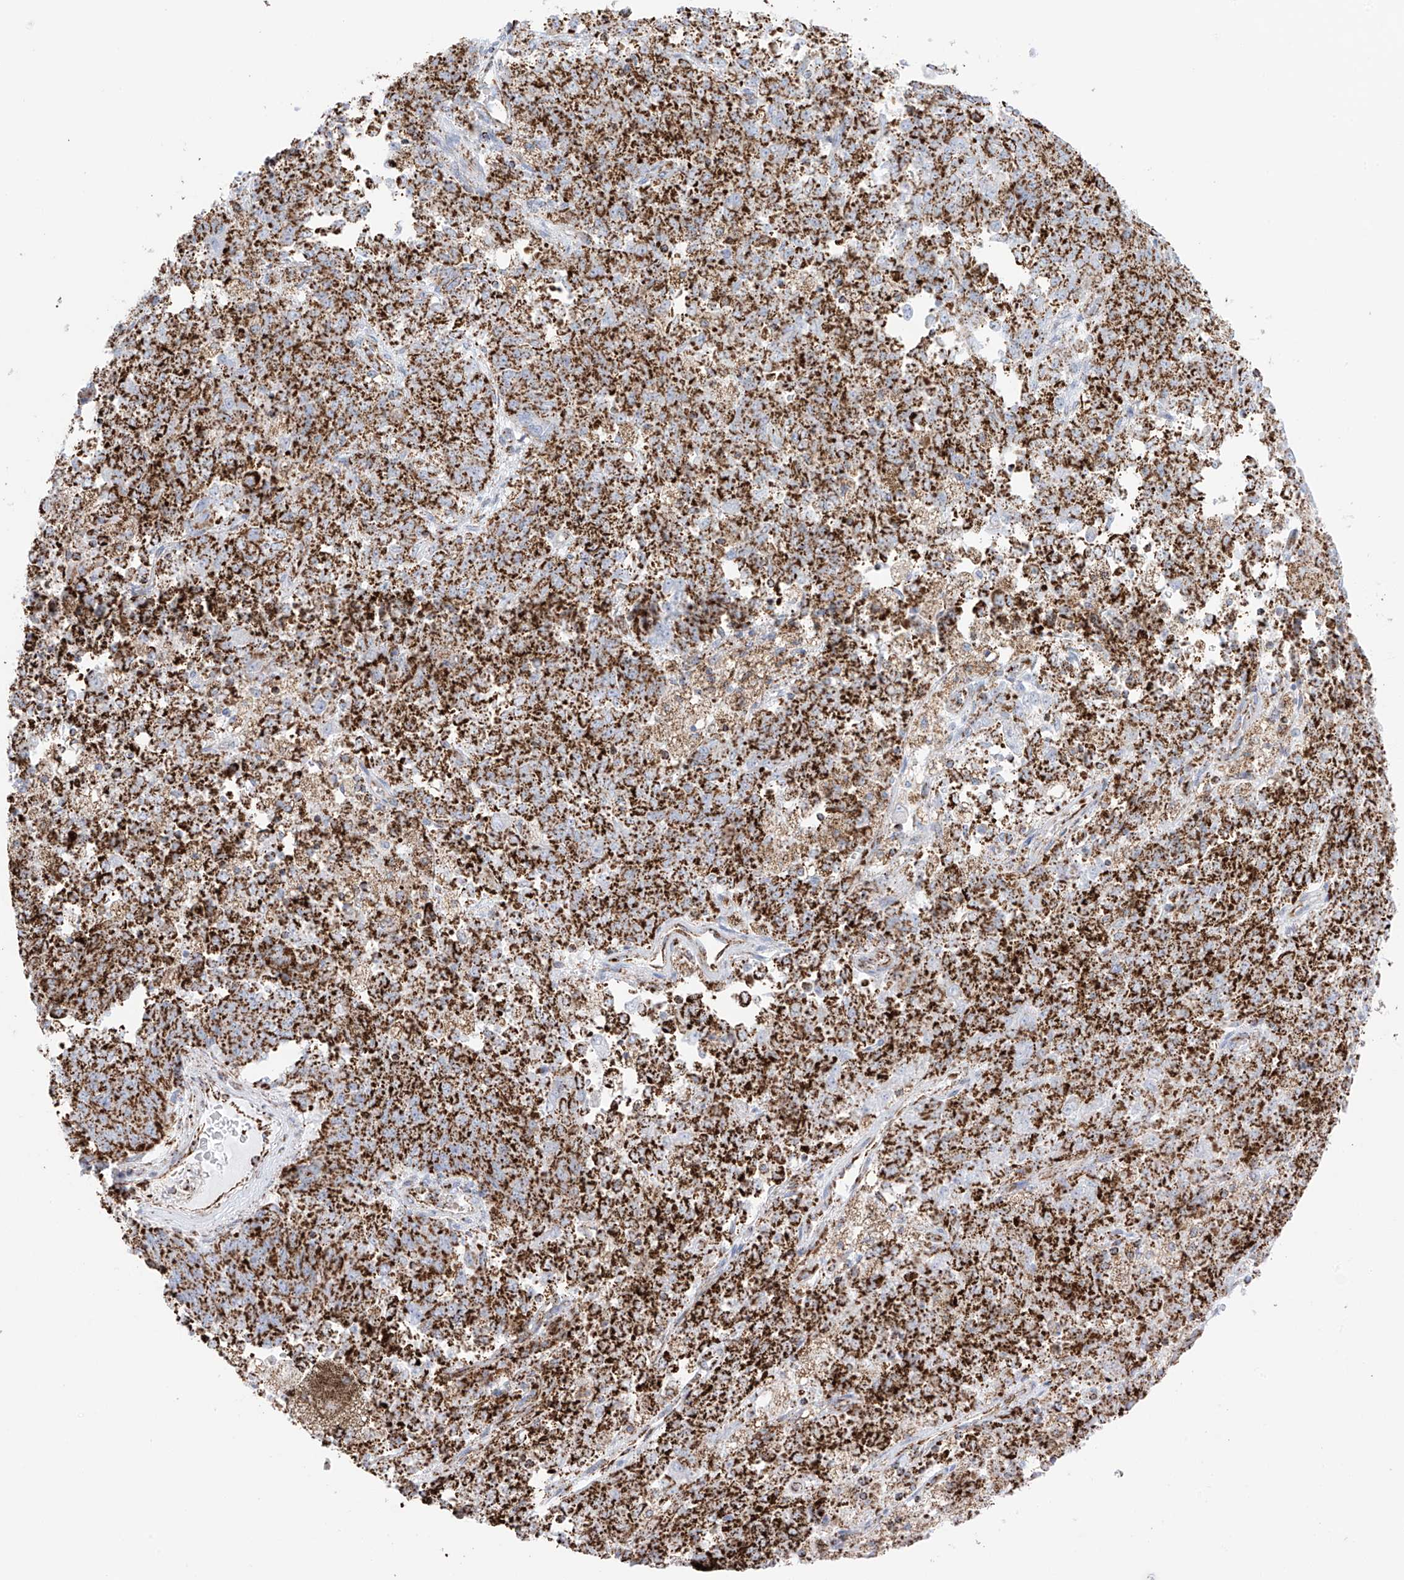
{"staining": {"intensity": "strong", "quantity": ">75%", "location": "cytoplasmic/membranous"}, "tissue": "endometrial cancer", "cell_type": "Tumor cells", "image_type": "cancer", "snomed": [{"axis": "morphology", "description": "Adenocarcinoma, NOS"}, {"axis": "topography", "description": "Endometrium"}], "caption": "Strong cytoplasmic/membranous expression is seen in about >75% of tumor cells in endometrial cancer (adenocarcinoma). The staining was performed using DAB, with brown indicating positive protein expression. Nuclei are stained blue with hematoxylin.", "gene": "XKR3", "patient": {"sex": "female", "age": 80}}